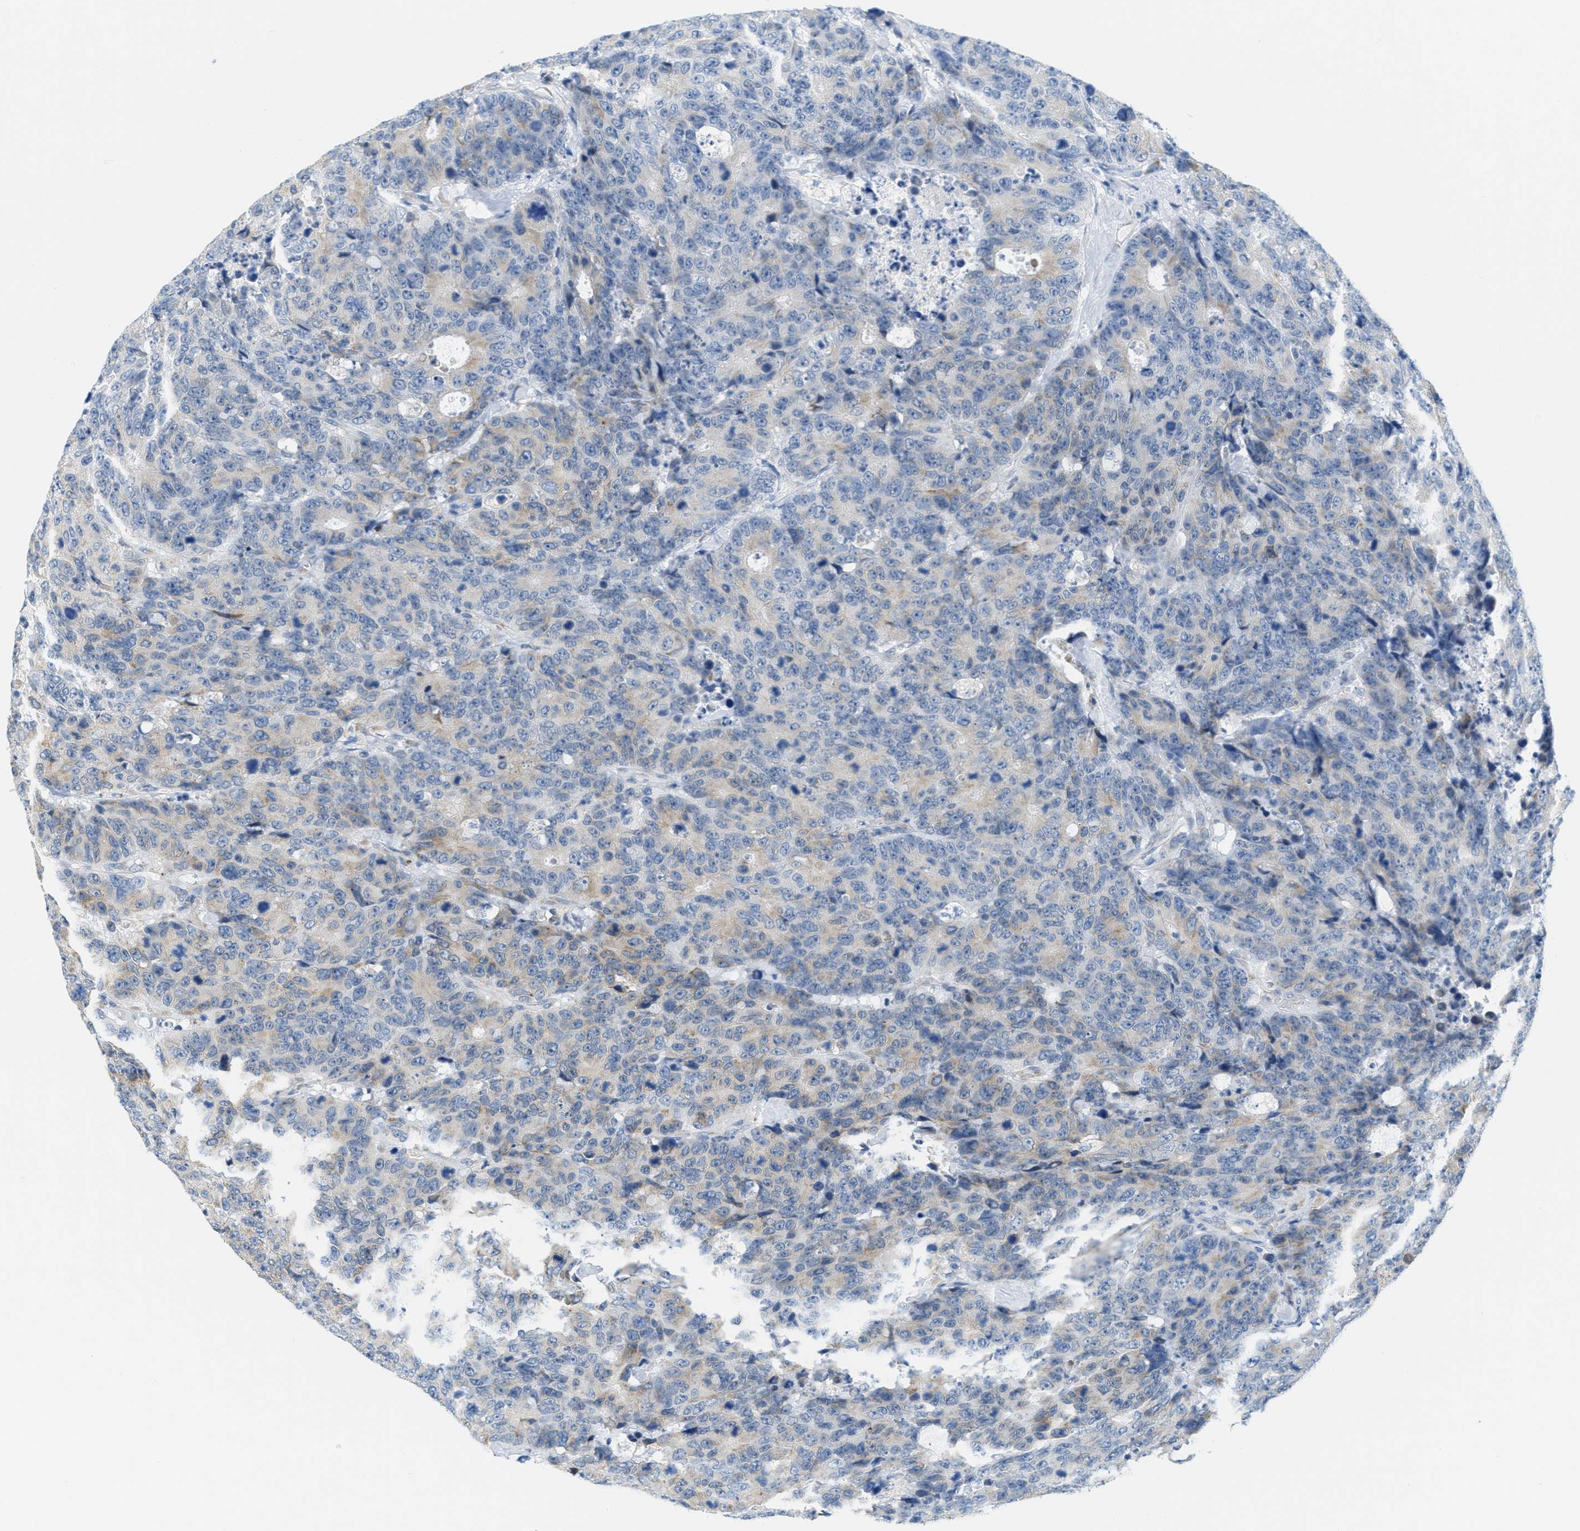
{"staining": {"intensity": "weak", "quantity": "<25%", "location": "cytoplasmic/membranous"}, "tissue": "colorectal cancer", "cell_type": "Tumor cells", "image_type": "cancer", "snomed": [{"axis": "morphology", "description": "Adenocarcinoma, NOS"}, {"axis": "topography", "description": "Colon"}], "caption": "Protein analysis of adenocarcinoma (colorectal) reveals no significant positivity in tumor cells.", "gene": "PTDSS1", "patient": {"sex": "female", "age": 86}}